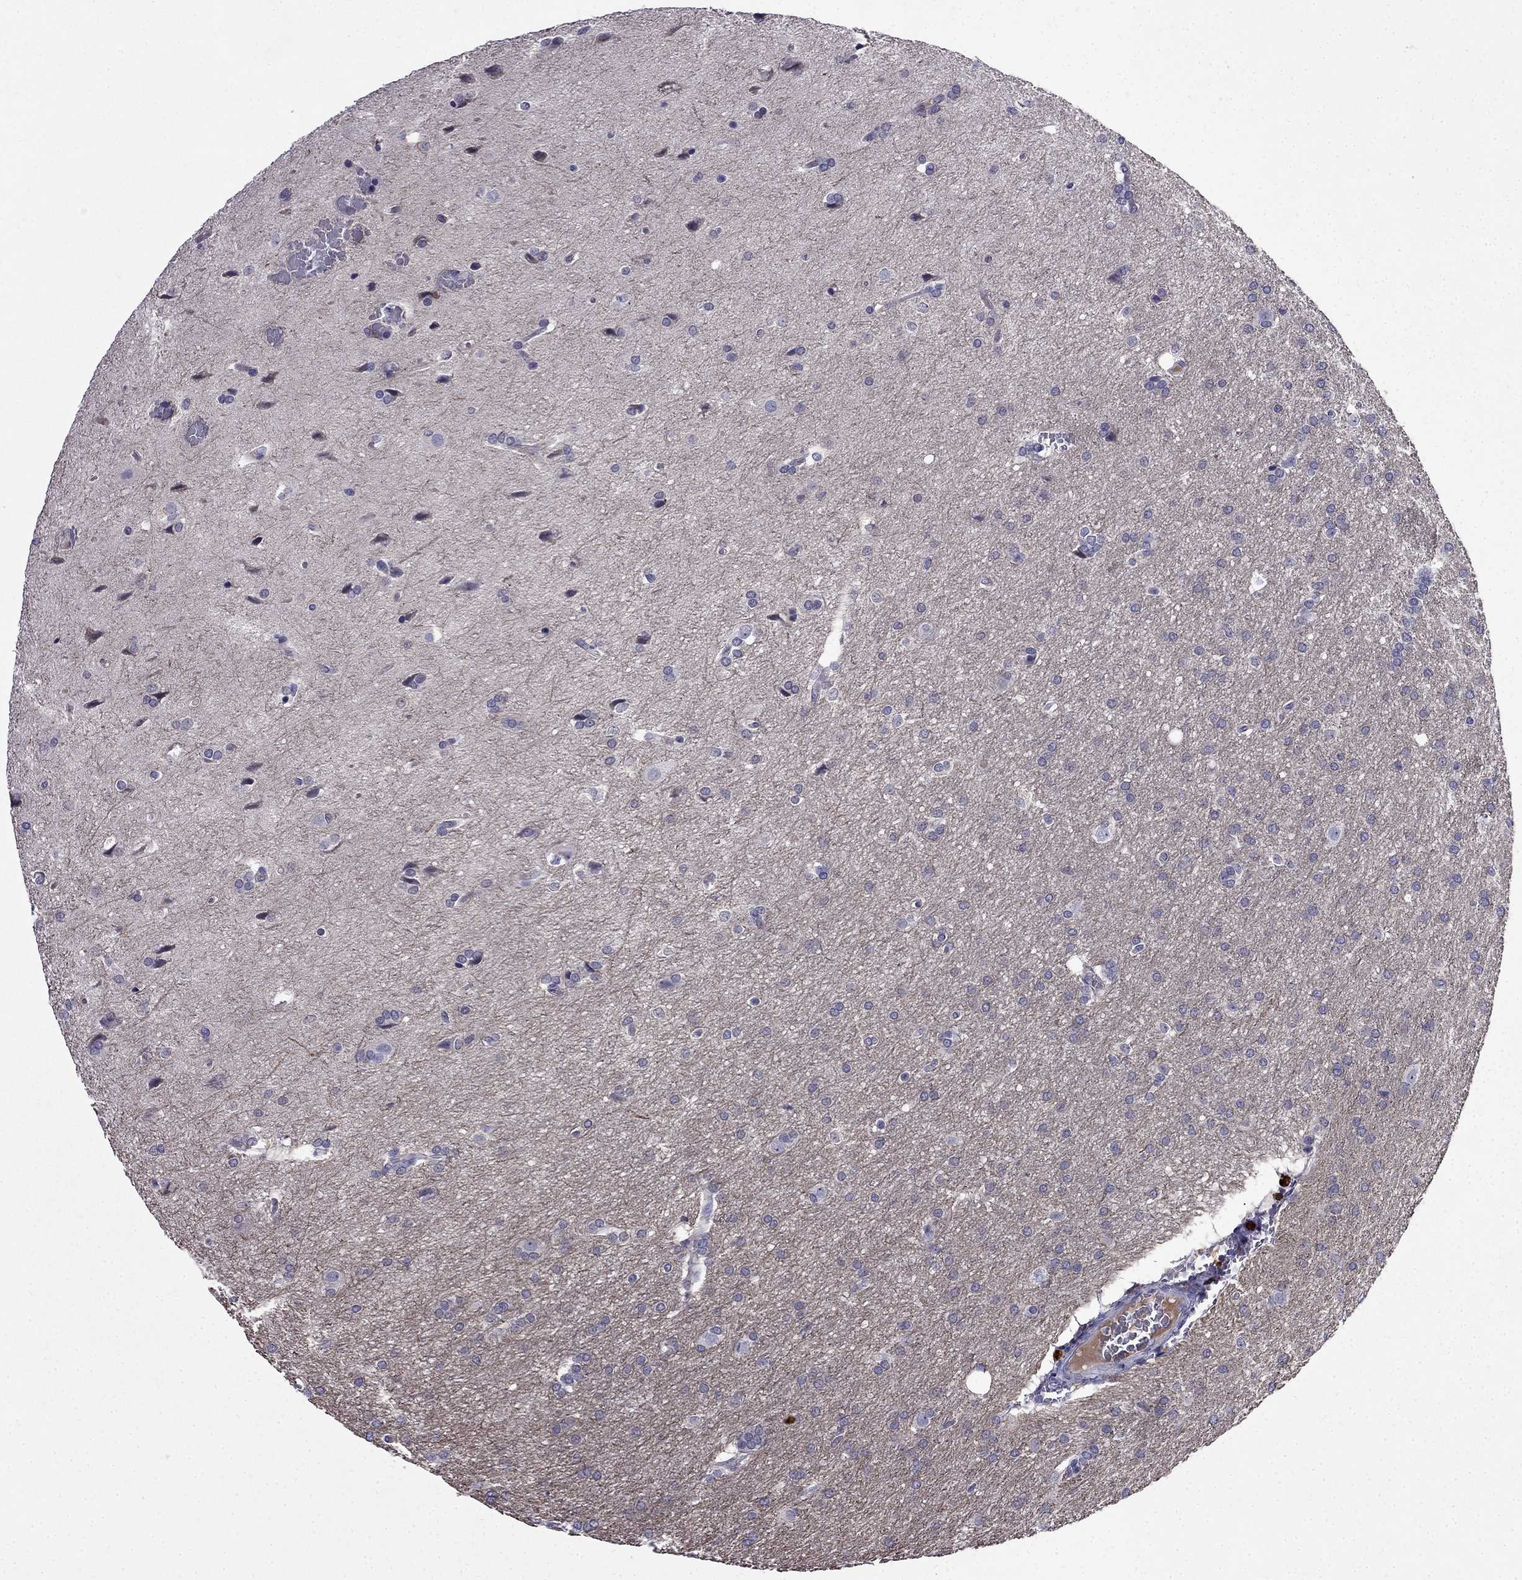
{"staining": {"intensity": "negative", "quantity": "none", "location": "none"}, "tissue": "glioma", "cell_type": "Tumor cells", "image_type": "cancer", "snomed": [{"axis": "morphology", "description": "Glioma, malignant, Low grade"}, {"axis": "topography", "description": "Brain"}], "caption": "Histopathology image shows no protein staining in tumor cells of glioma tissue.", "gene": "PI16", "patient": {"sex": "female", "age": 32}}